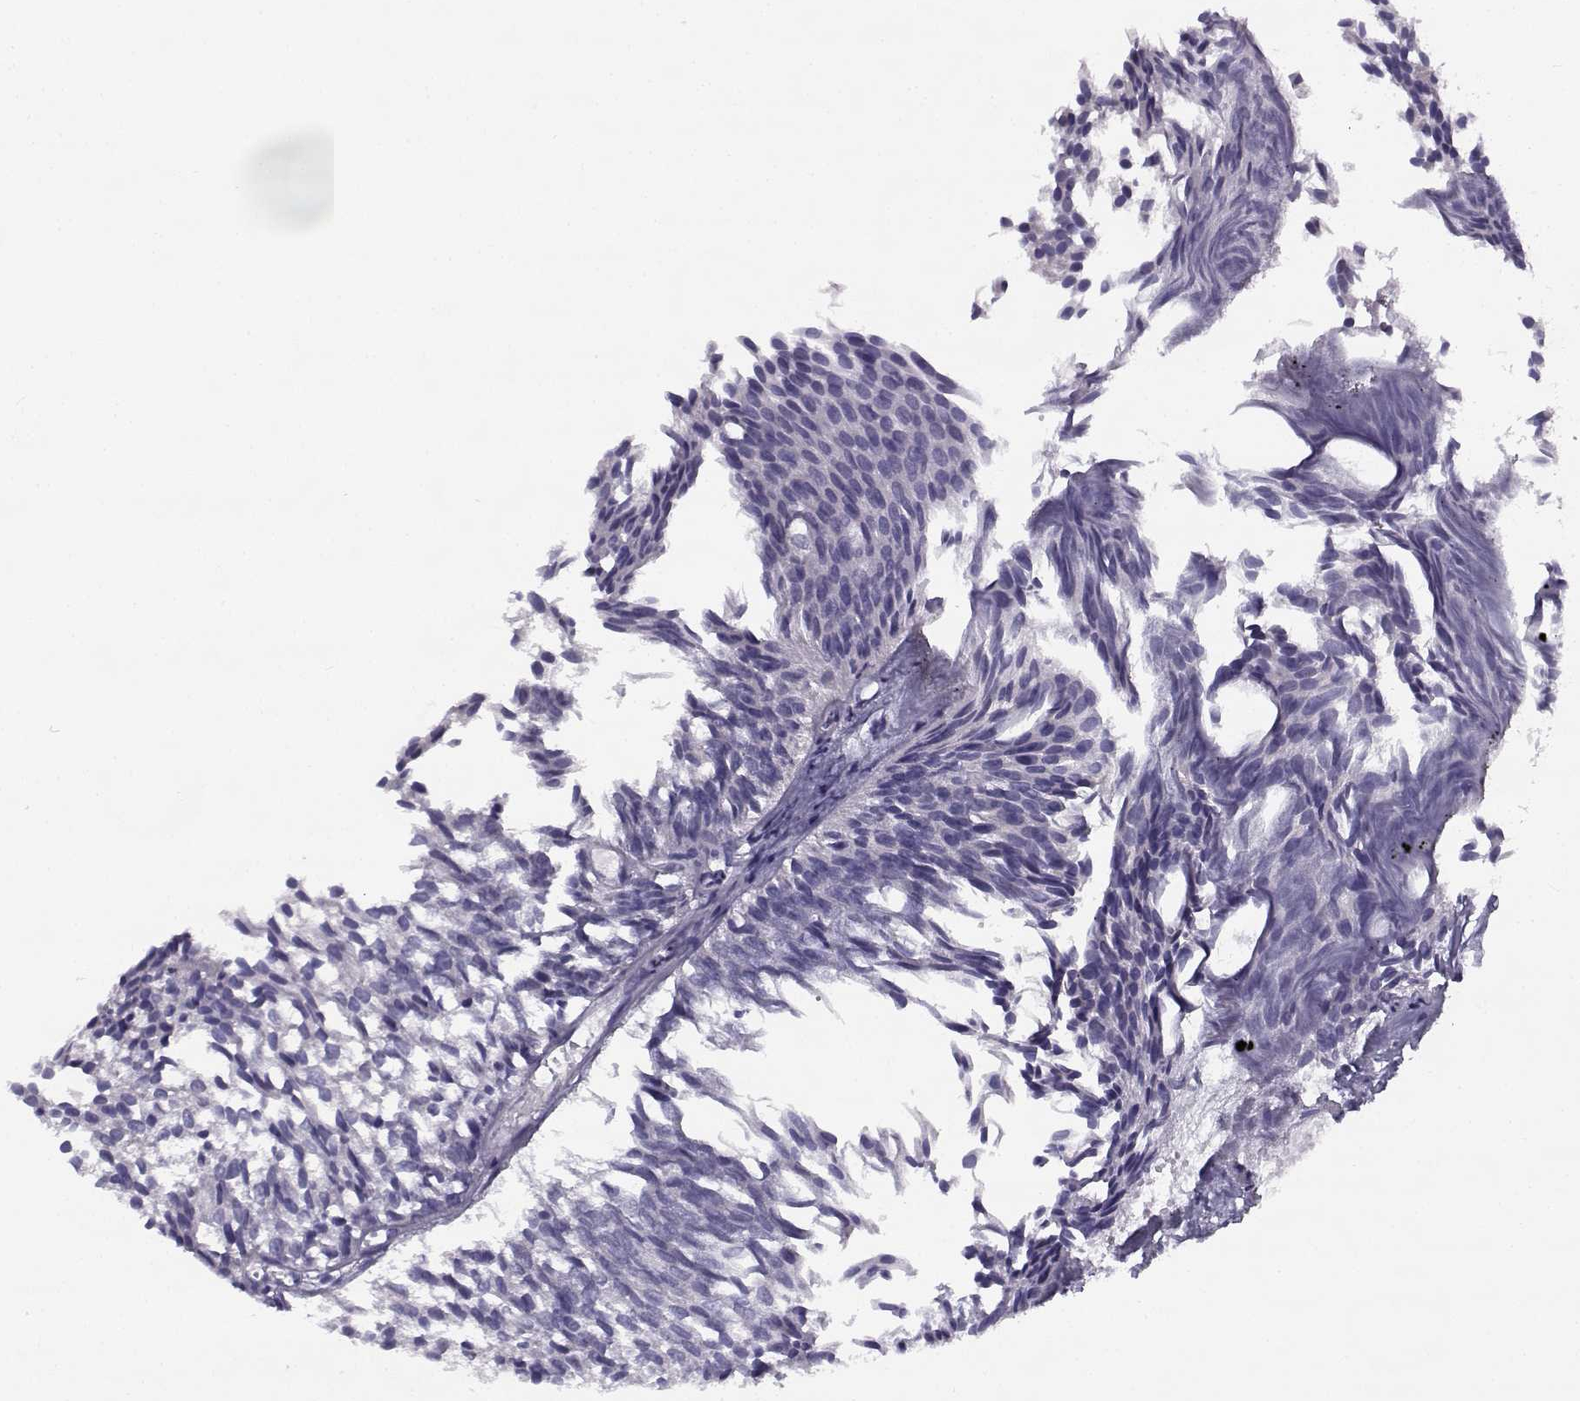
{"staining": {"intensity": "negative", "quantity": "none", "location": "none"}, "tissue": "urothelial cancer", "cell_type": "Tumor cells", "image_type": "cancer", "snomed": [{"axis": "morphology", "description": "Urothelial carcinoma, Low grade"}, {"axis": "topography", "description": "Urinary bladder"}], "caption": "Immunohistochemistry (IHC) histopathology image of human low-grade urothelial carcinoma stained for a protein (brown), which reveals no positivity in tumor cells.", "gene": "CREB3L3", "patient": {"sex": "male", "age": 63}}